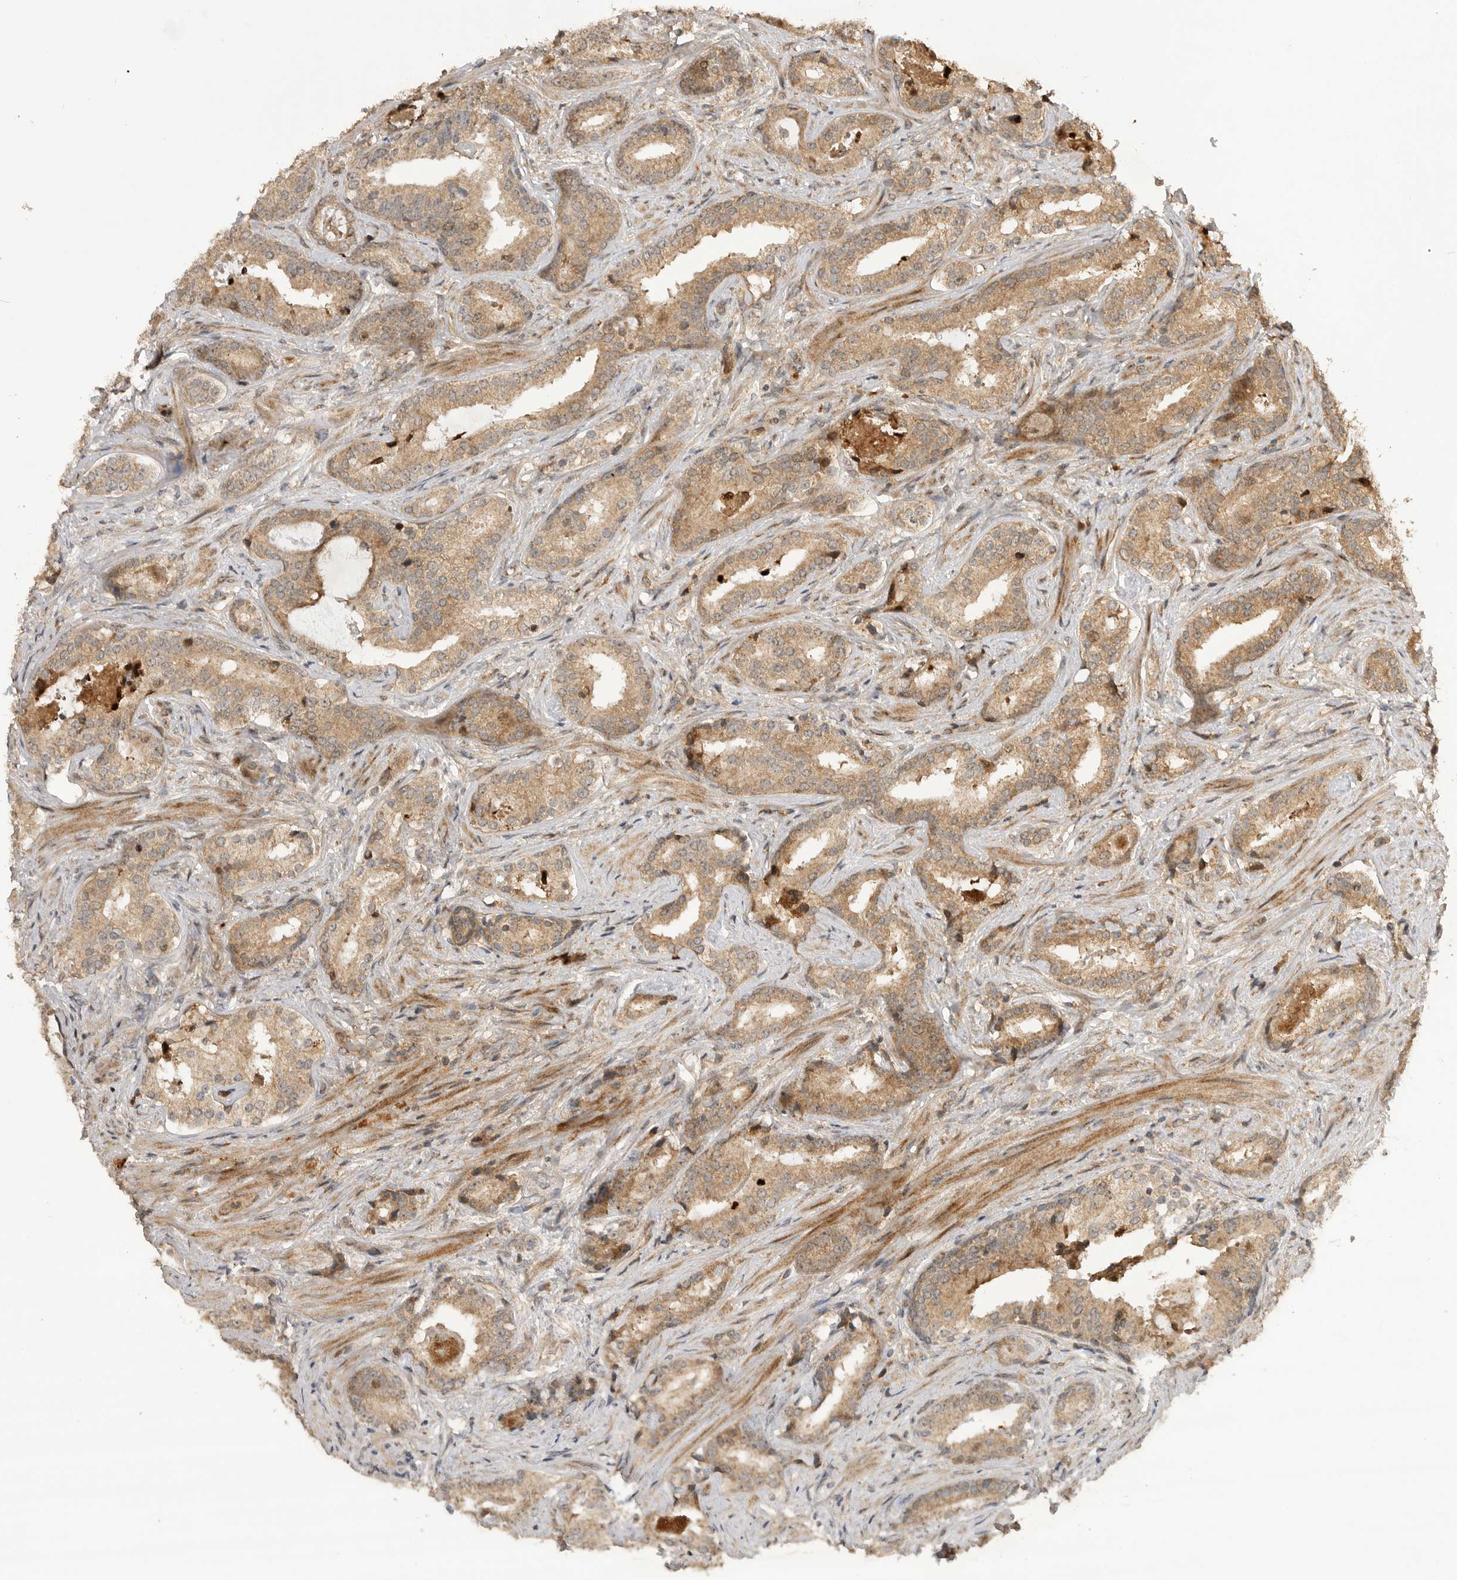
{"staining": {"intensity": "moderate", "quantity": ">75%", "location": "cytoplasmic/membranous"}, "tissue": "prostate cancer", "cell_type": "Tumor cells", "image_type": "cancer", "snomed": [{"axis": "morphology", "description": "Adenocarcinoma, Low grade"}, {"axis": "topography", "description": "Prostate"}], "caption": "A brown stain shows moderate cytoplasmic/membranous staining of a protein in low-grade adenocarcinoma (prostate) tumor cells. (brown staining indicates protein expression, while blue staining denotes nuclei).", "gene": "BOC", "patient": {"sex": "male", "age": 67}}